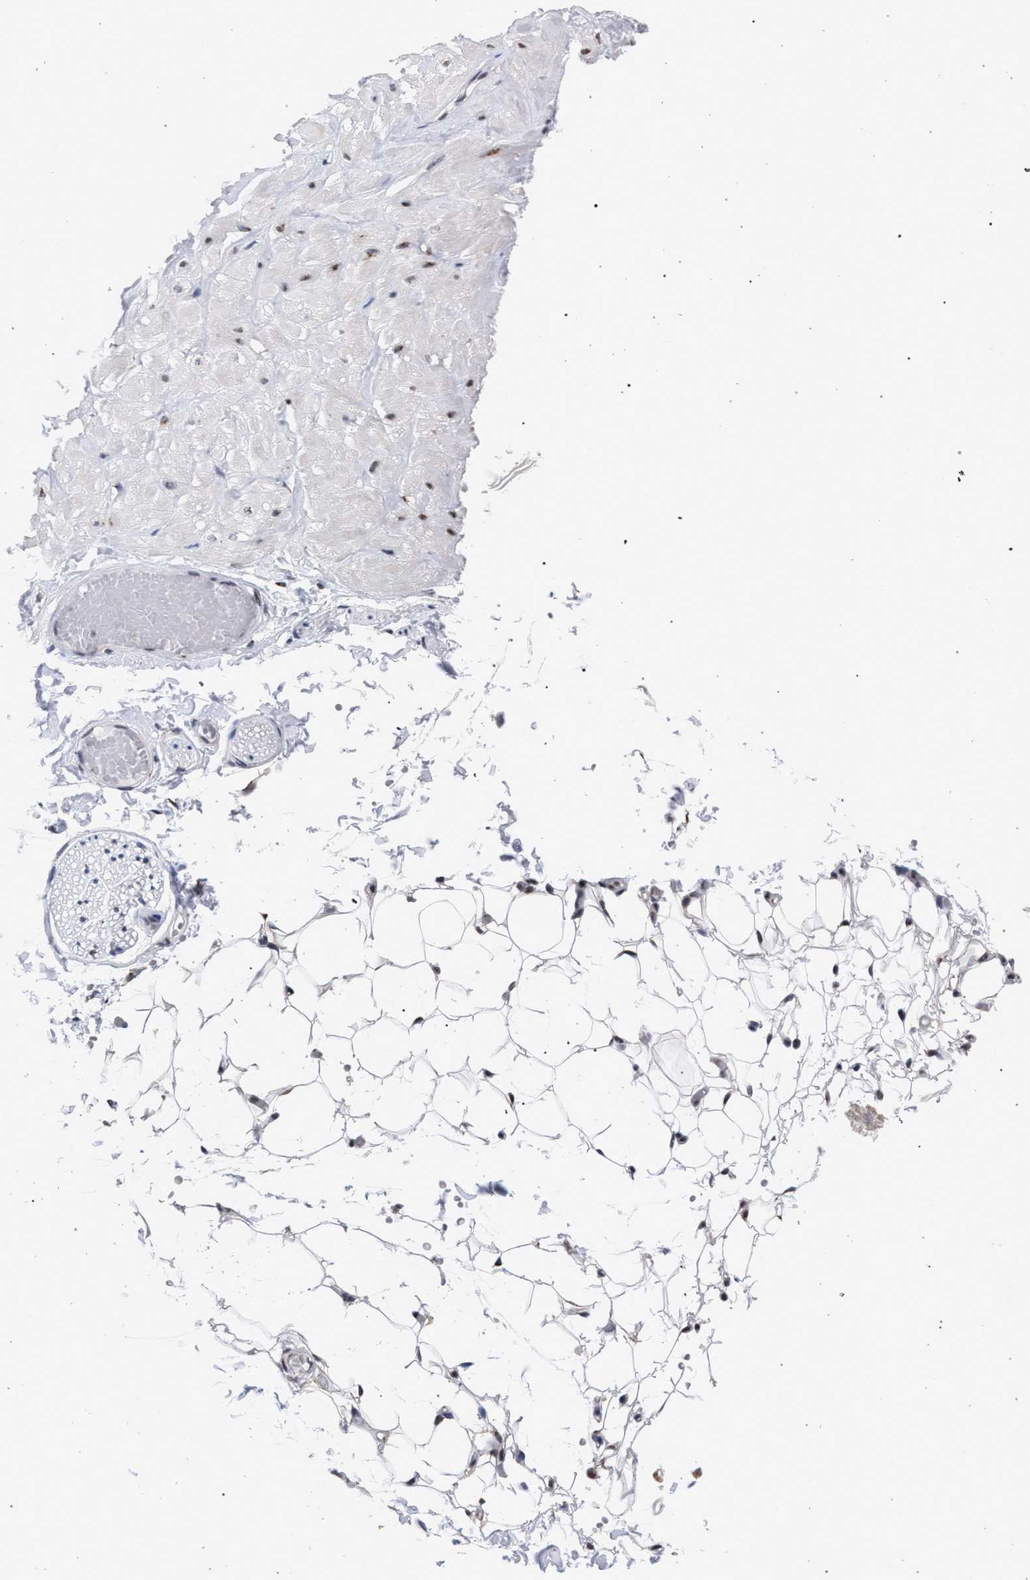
{"staining": {"intensity": "weak", "quantity": ">75%", "location": "cytoplasmic/membranous"}, "tissue": "adipose tissue", "cell_type": "Adipocytes", "image_type": "normal", "snomed": [{"axis": "morphology", "description": "Normal tissue, NOS"}, {"axis": "topography", "description": "Adipose tissue"}, {"axis": "topography", "description": "Vascular tissue"}, {"axis": "topography", "description": "Peripheral nerve tissue"}], "caption": "A photomicrograph showing weak cytoplasmic/membranous staining in about >75% of adipocytes in normal adipose tissue, as visualized by brown immunohistochemical staining.", "gene": "GOLGA2", "patient": {"sex": "male", "age": 25}}